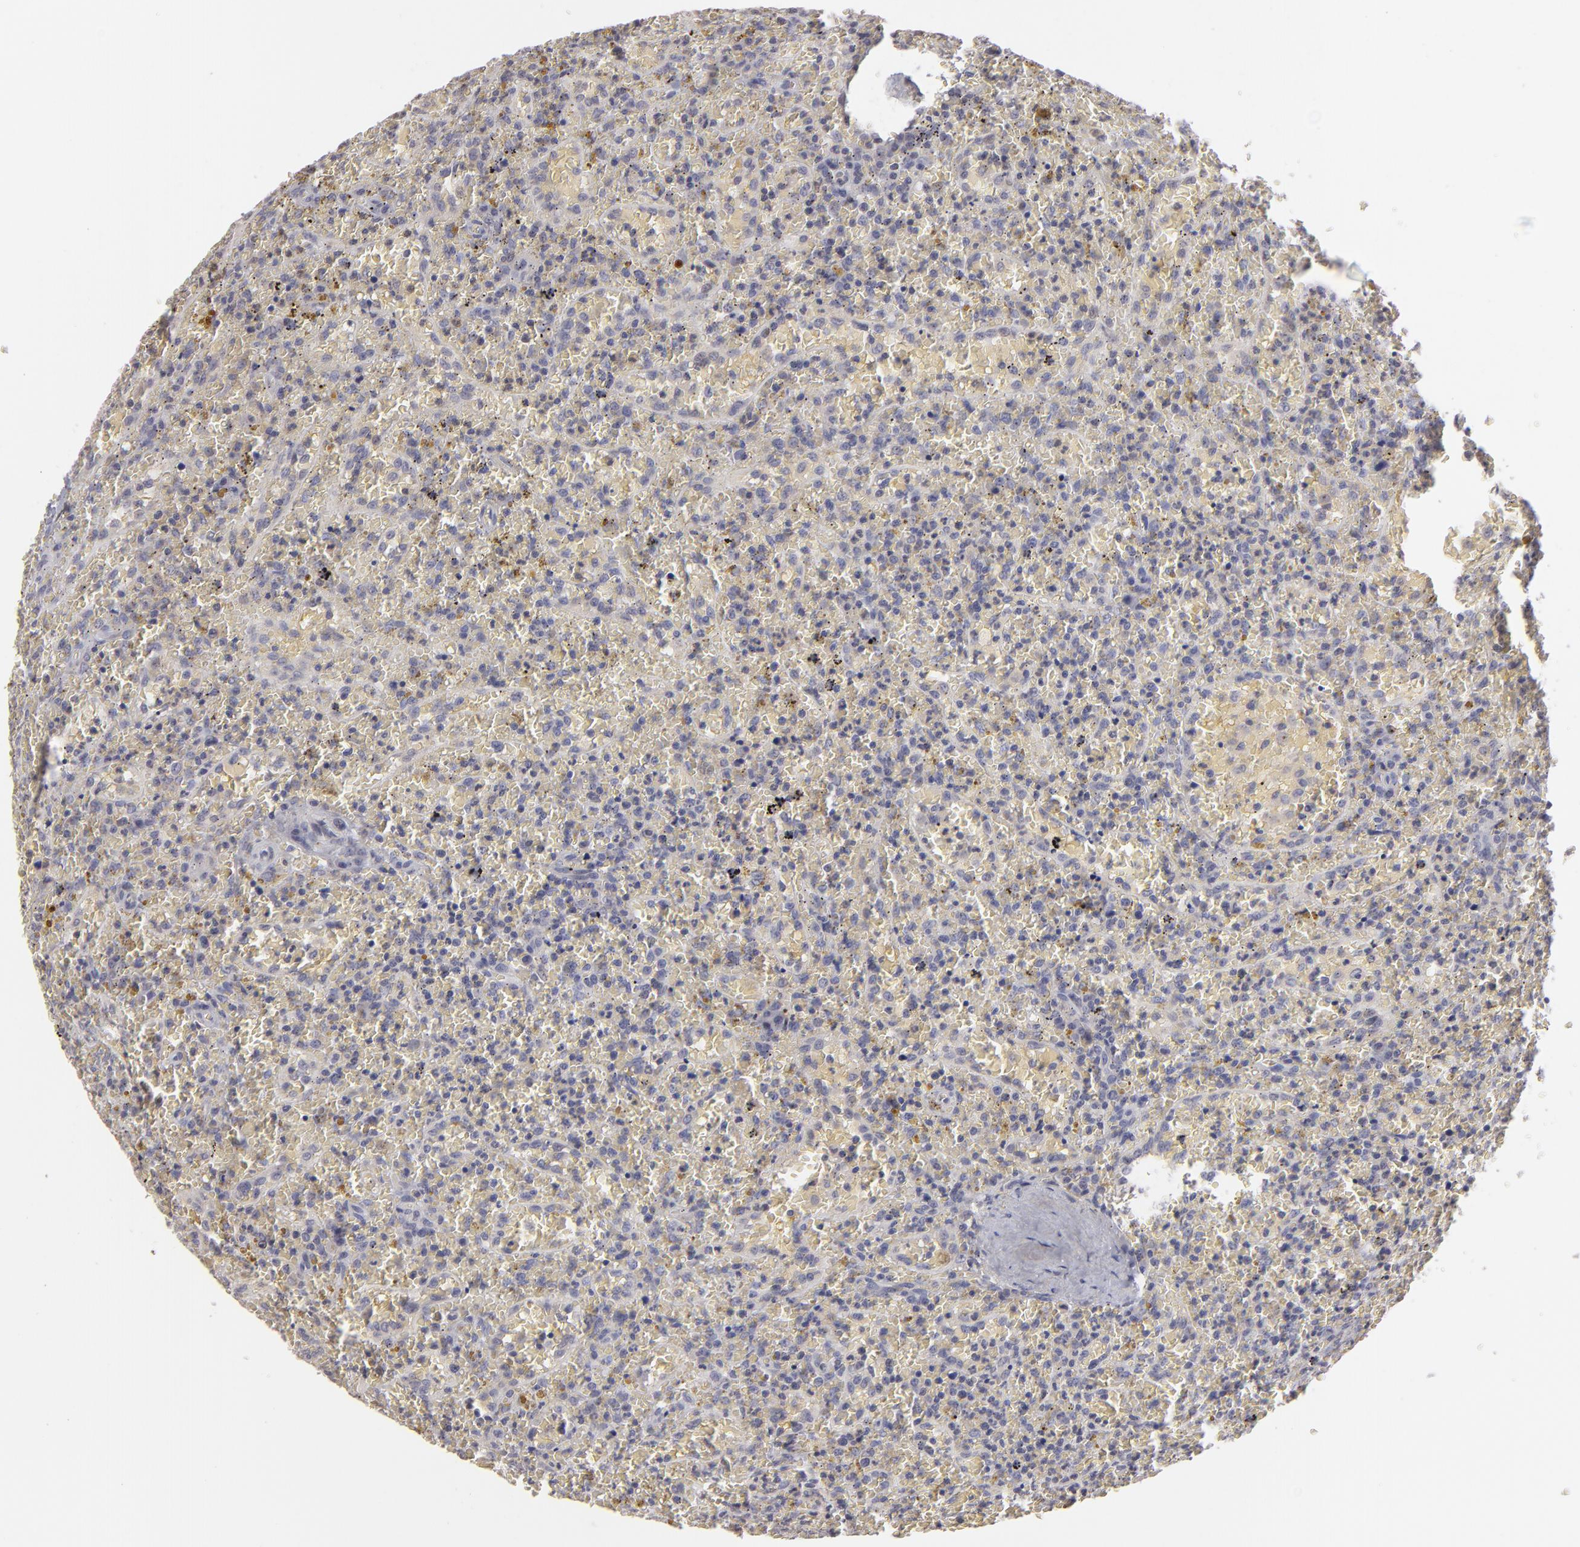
{"staining": {"intensity": "negative", "quantity": "none", "location": "none"}, "tissue": "lymphoma", "cell_type": "Tumor cells", "image_type": "cancer", "snomed": [{"axis": "morphology", "description": "Malignant lymphoma, non-Hodgkin's type, High grade"}, {"axis": "topography", "description": "Spleen"}, {"axis": "topography", "description": "Lymph node"}], "caption": "Immunohistochemistry (IHC) image of neoplastic tissue: human malignant lymphoma, non-Hodgkin's type (high-grade) stained with DAB (3,3'-diaminobenzidine) shows no significant protein positivity in tumor cells.", "gene": "CLDN2", "patient": {"sex": "female", "age": 70}}